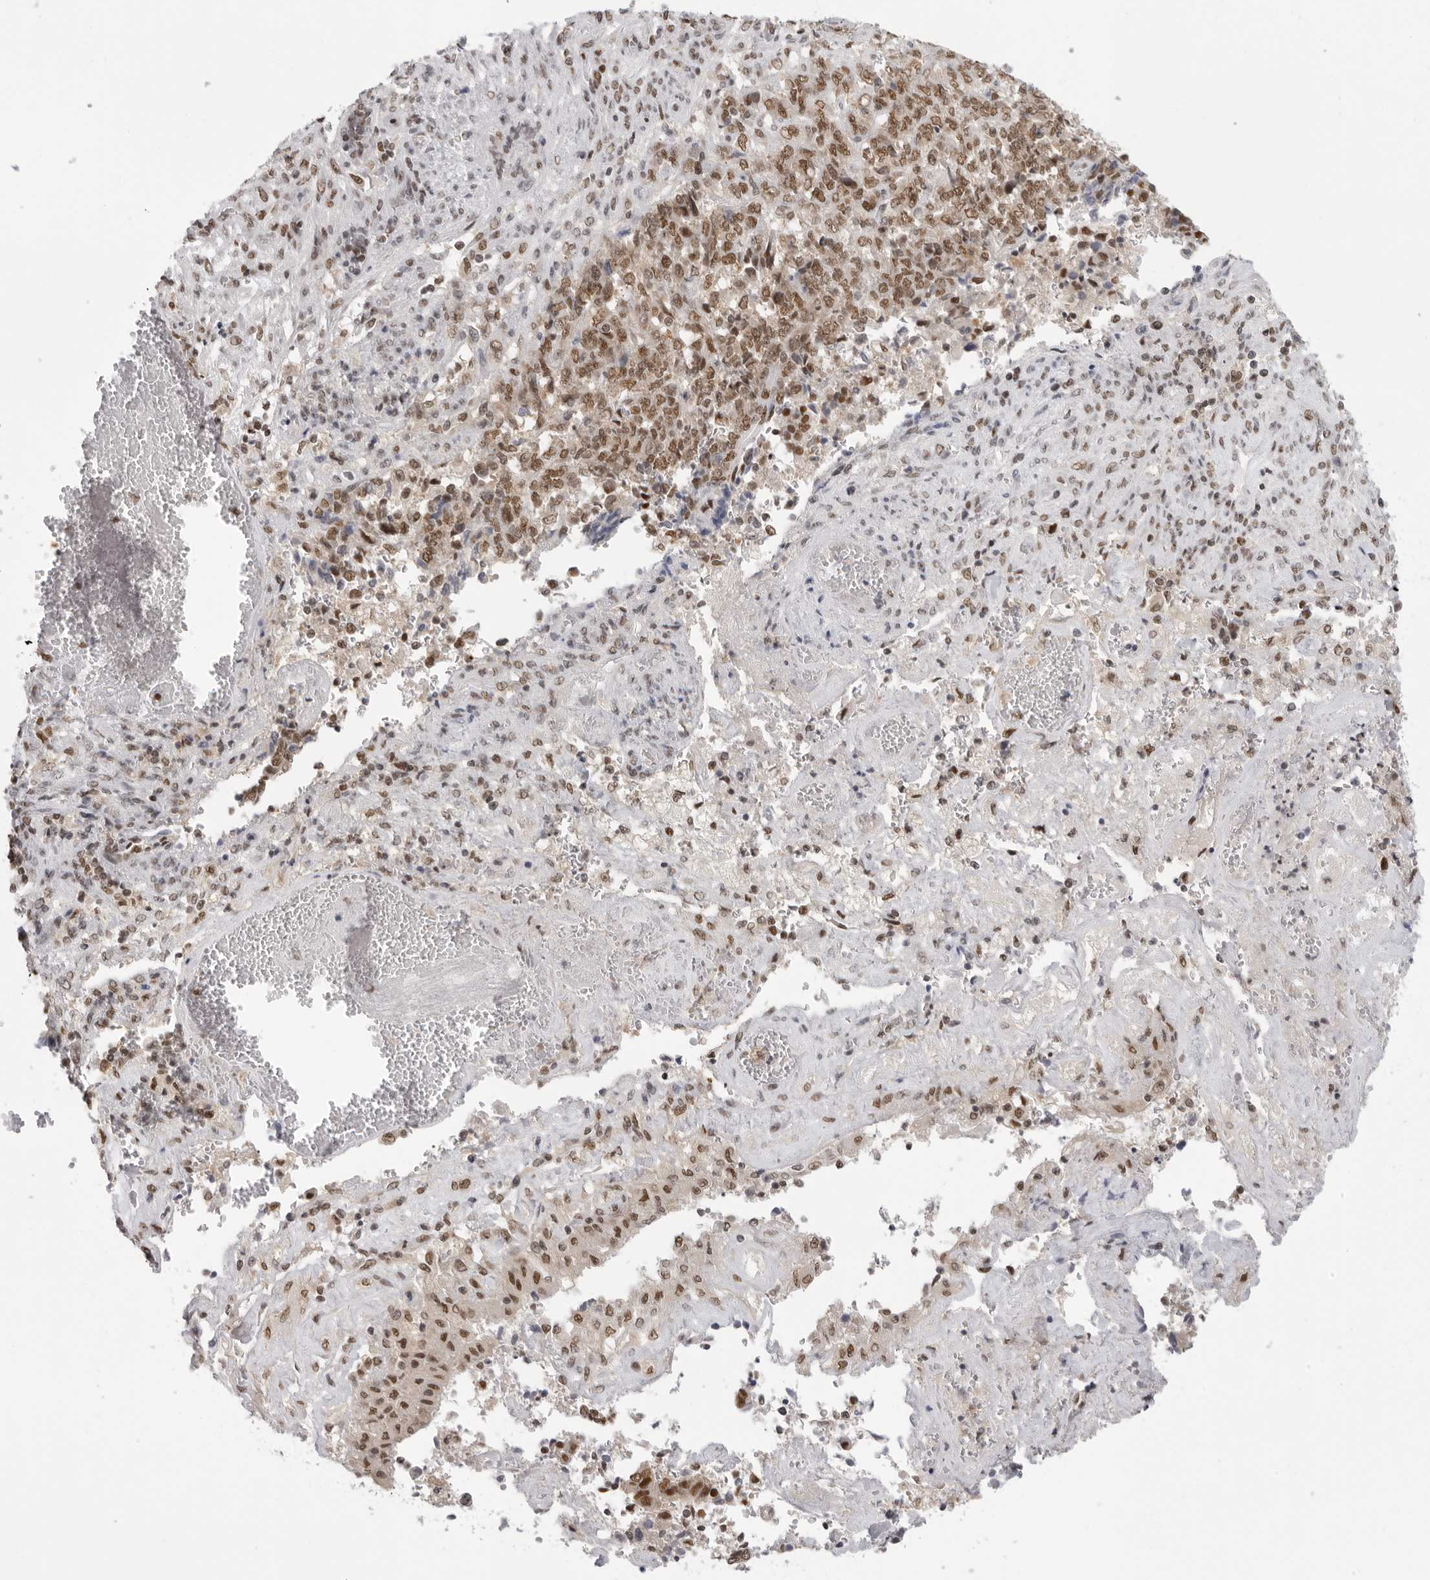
{"staining": {"intensity": "moderate", "quantity": ">75%", "location": "cytoplasmic/membranous,nuclear"}, "tissue": "endometrial cancer", "cell_type": "Tumor cells", "image_type": "cancer", "snomed": [{"axis": "morphology", "description": "Adenocarcinoma, NOS"}, {"axis": "topography", "description": "Endometrium"}], "caption": "A photomicrograph of human endometrial adenocarcinoma stained for a protein demonstrates moderate cytoplasmic/membranous and nuclear brown staining in tumor cells. Immunohistochemistry (ihc) stains the protein of interest in brown and the nuclei are stained blue.", "gene": "RPA2", "patient": {"sex": "female", "age": 80}}